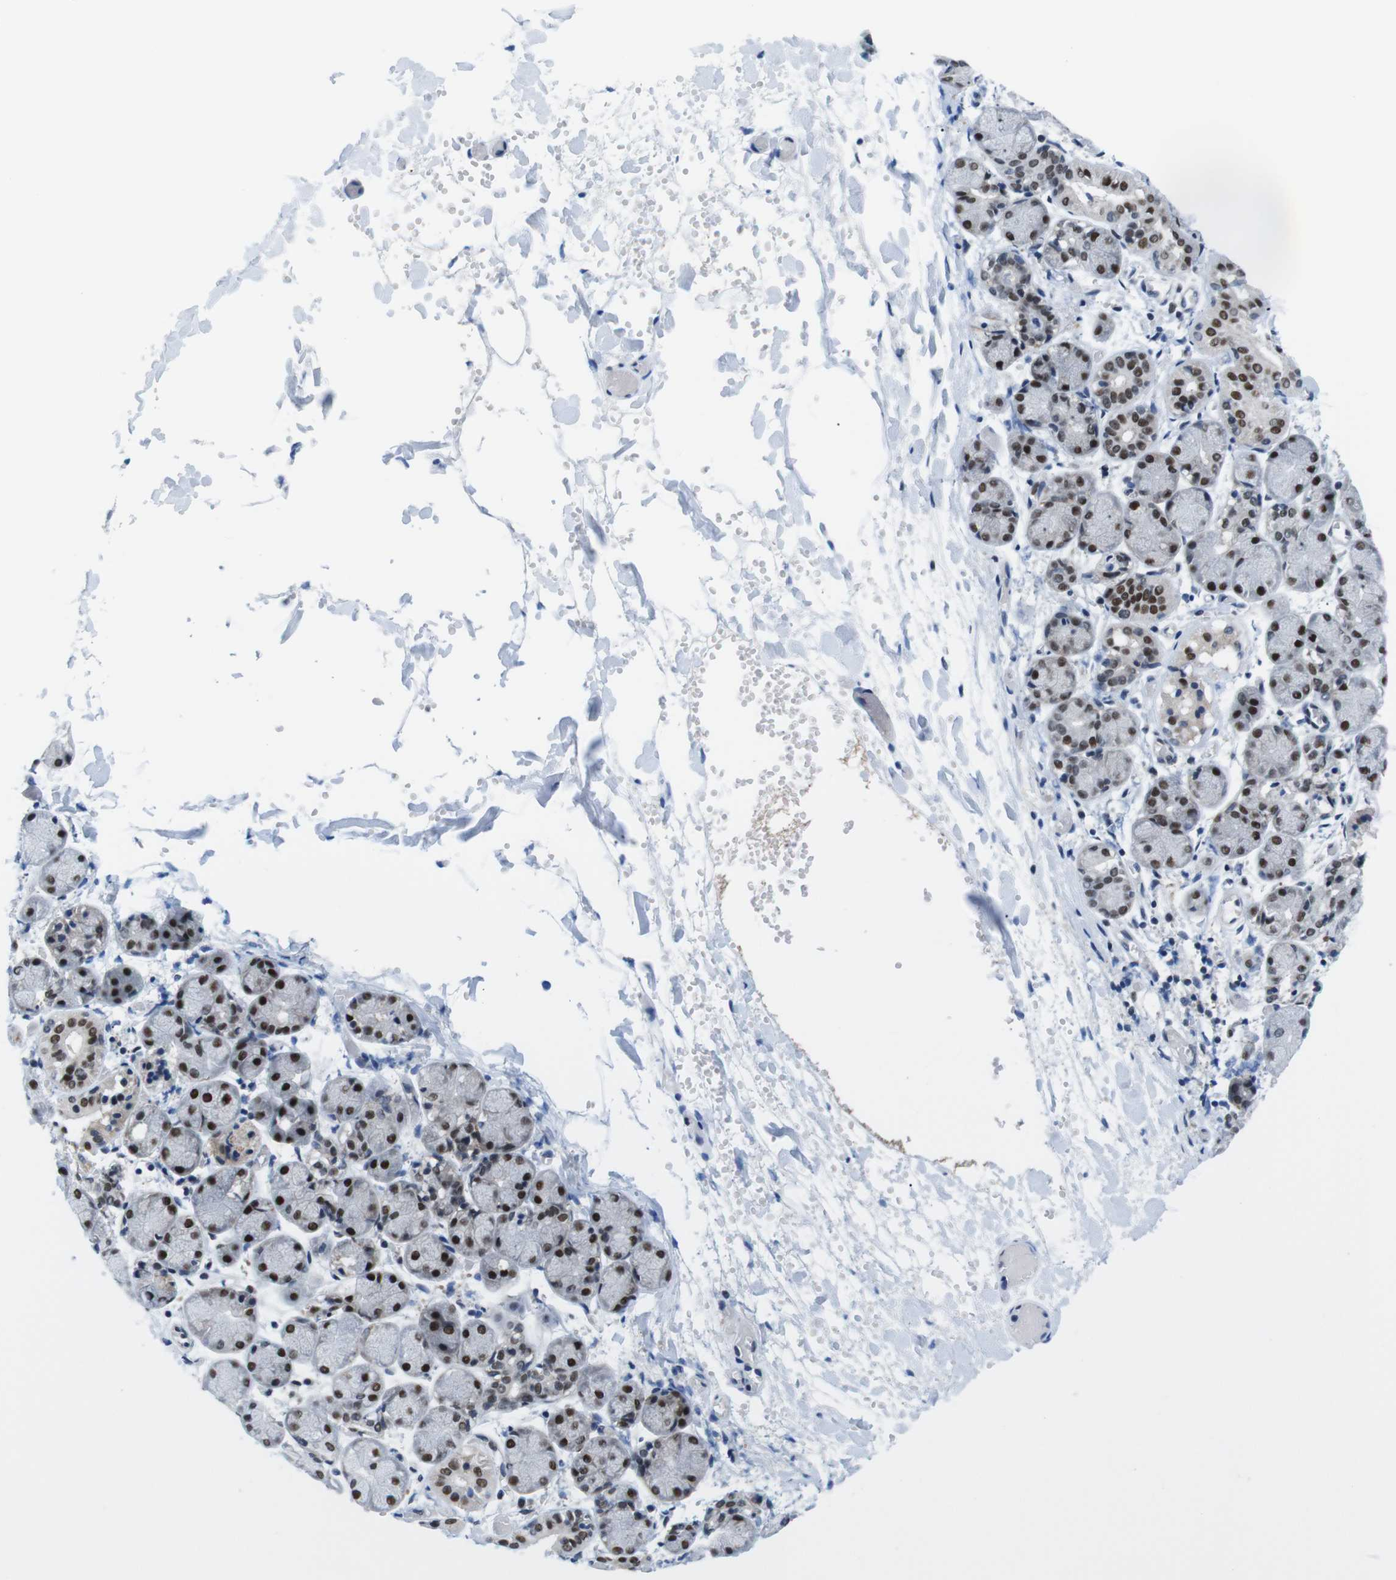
{"staining": {"intensity": "strong", "quantity": ">75%", "location": "nuclear"}, "tissue": "salivary gland", "cell_type": "Glandular cells", "image_type": "normal", "snomed": [{"axis": "morphology", "description": "Normal tissue, NOS"}, {"axis": "topography", "description": "Salivary gland"}], "caption": "A brown stain shows strong nuclear staining of a protein in glandular cells of unremarkable salivary gland. The staining is performed using DAB brown chromogen to label protein expression. The nuclei are counter-stained blue using hematoxylin.", "gene": "PSME3", "patient": {"sex": "female", "age": 24}}